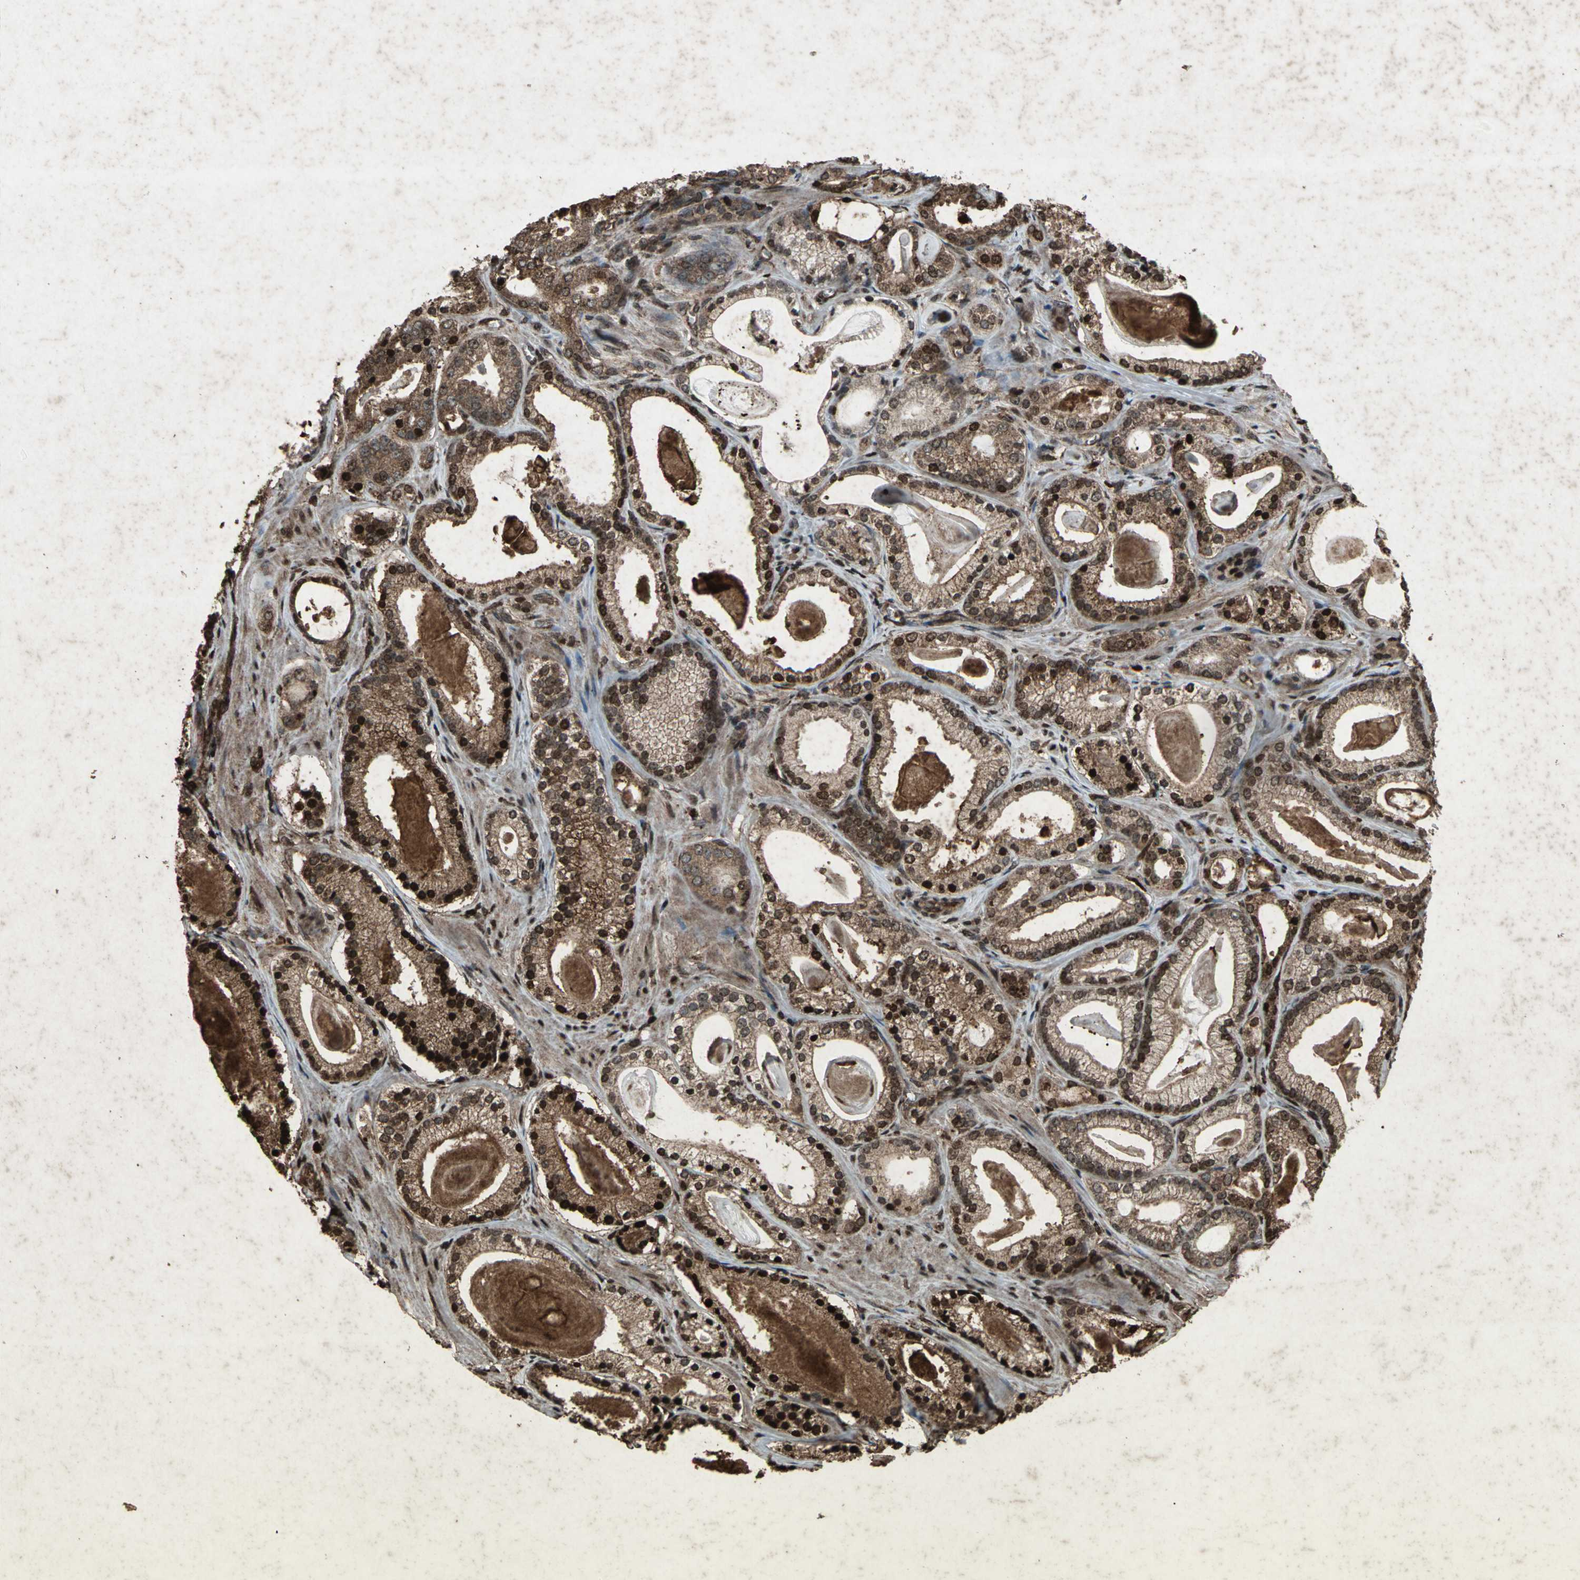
{"staining": {"intensity": "strong", "quantity": ">75%", "location": "cytoplasmic/membranous,nuclear"}, "tissue": "prostate cancer", "cell_type": "Tumor cells", "image_type": "cancer", "snomed": [{"axis": "morphology", "description": "Adenocarcinoma, Low grade"}, {"axis": "topography", "description": "Prostate"}], "caption": "Prostate cancer (adenocarcinoma (low-grade)) stained for a protein shows strong cytoplasmic/membranous and nuclear positivity in tumor cells.", "gene": "SEPTIN4", "patient": {"sex": "male", "age": 59}}